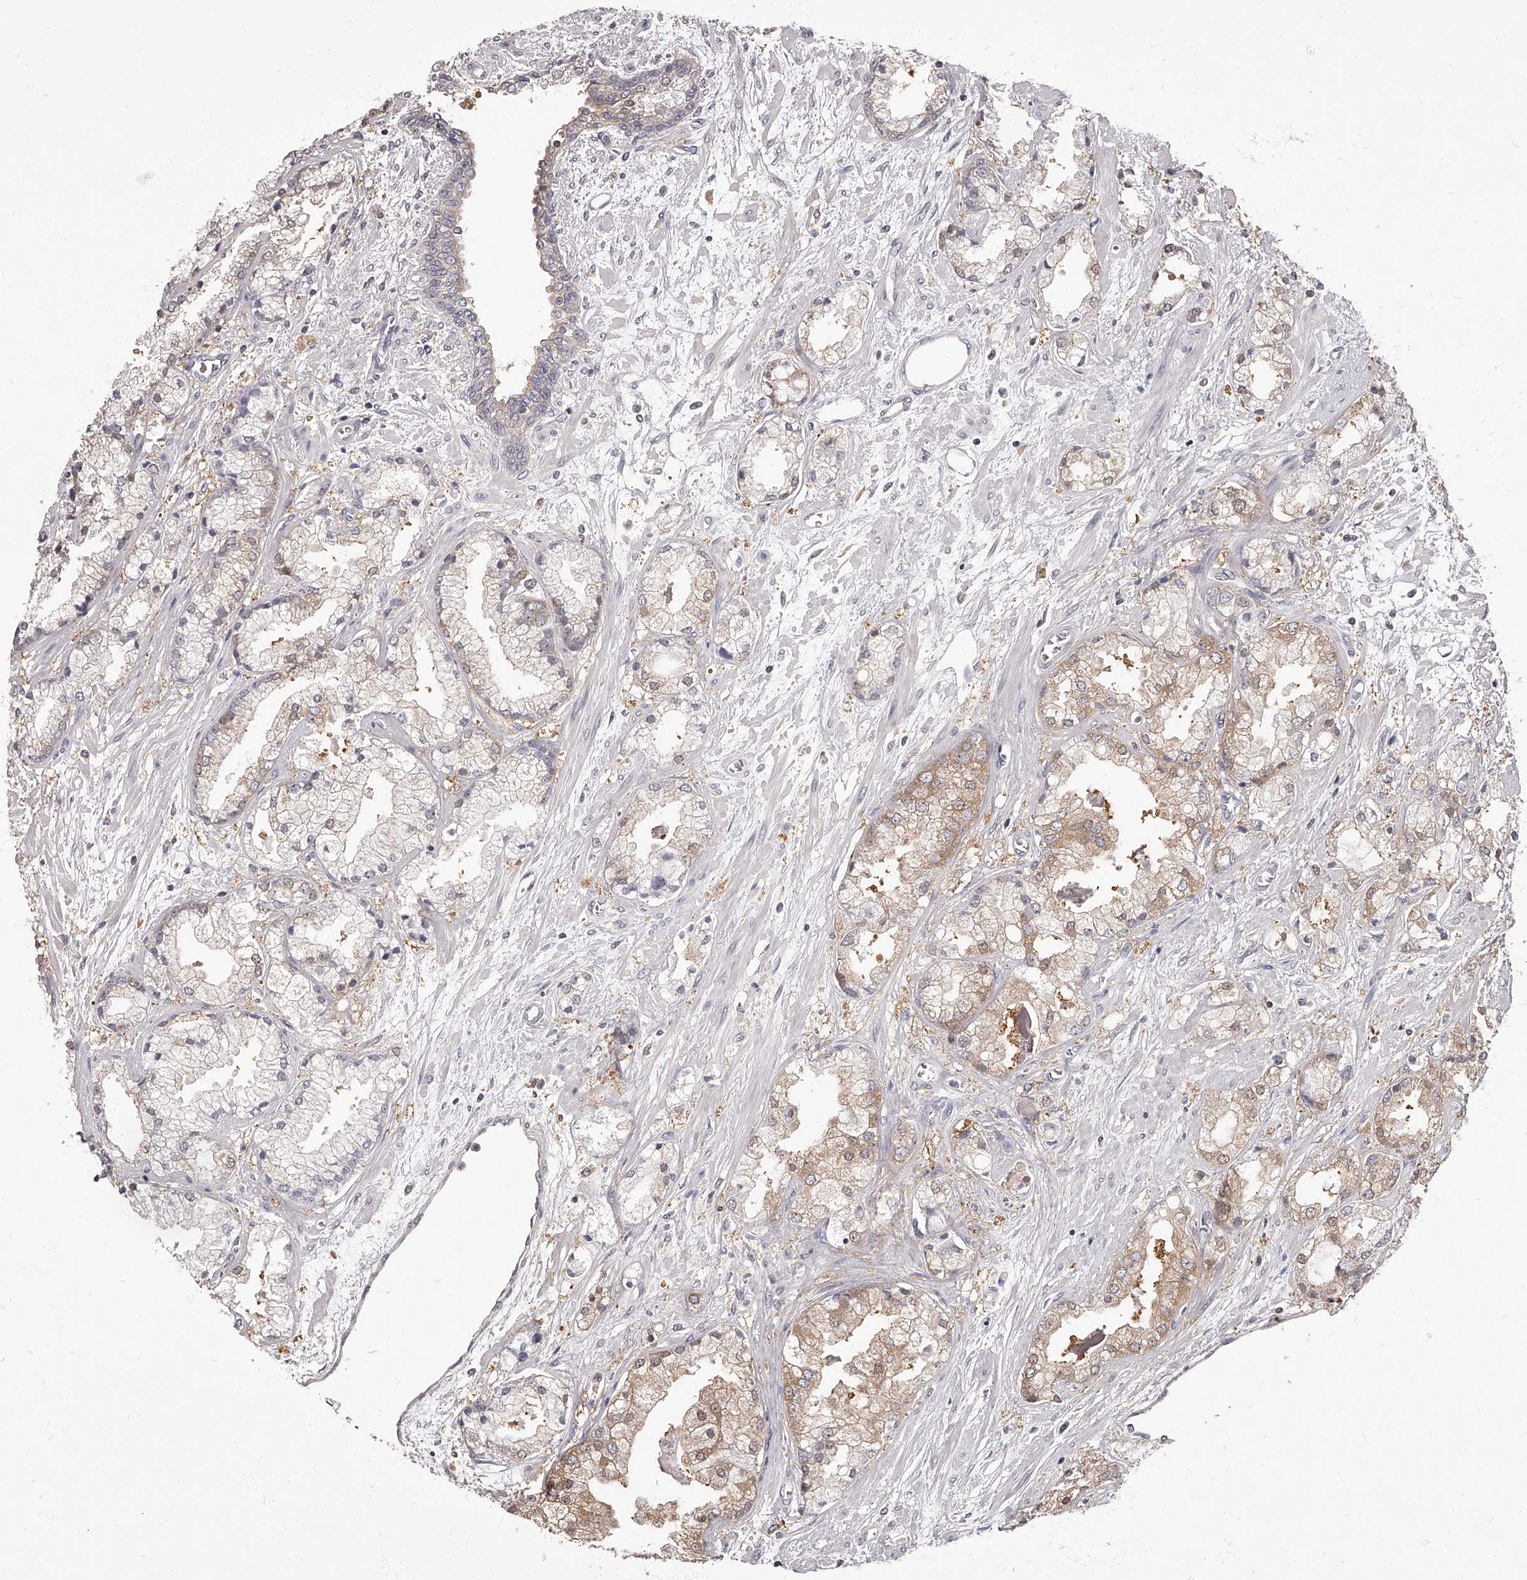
{"staining": {"intensity": "weak", "quantity": "25%-75%", "location": "cytoplasmic/membranous"}, "tissue": "prostate cancer", "cell_type": "Tumor cells", "image_type": "cancer", "snomed": [{"axis": "morphology", "description": "Adenocarcinoma, High grade"}, {"axis": "topography", "description": "Prostate"}], "caption": "Human prostate adenocarcinoma (high-grade) stained with a brown dye shows weak cytoplasmic/membranous positive expression in approximately 25%-75% of tumor cells.", "gene": "APEH", "patient": {"sex": "male", "age": 50}}